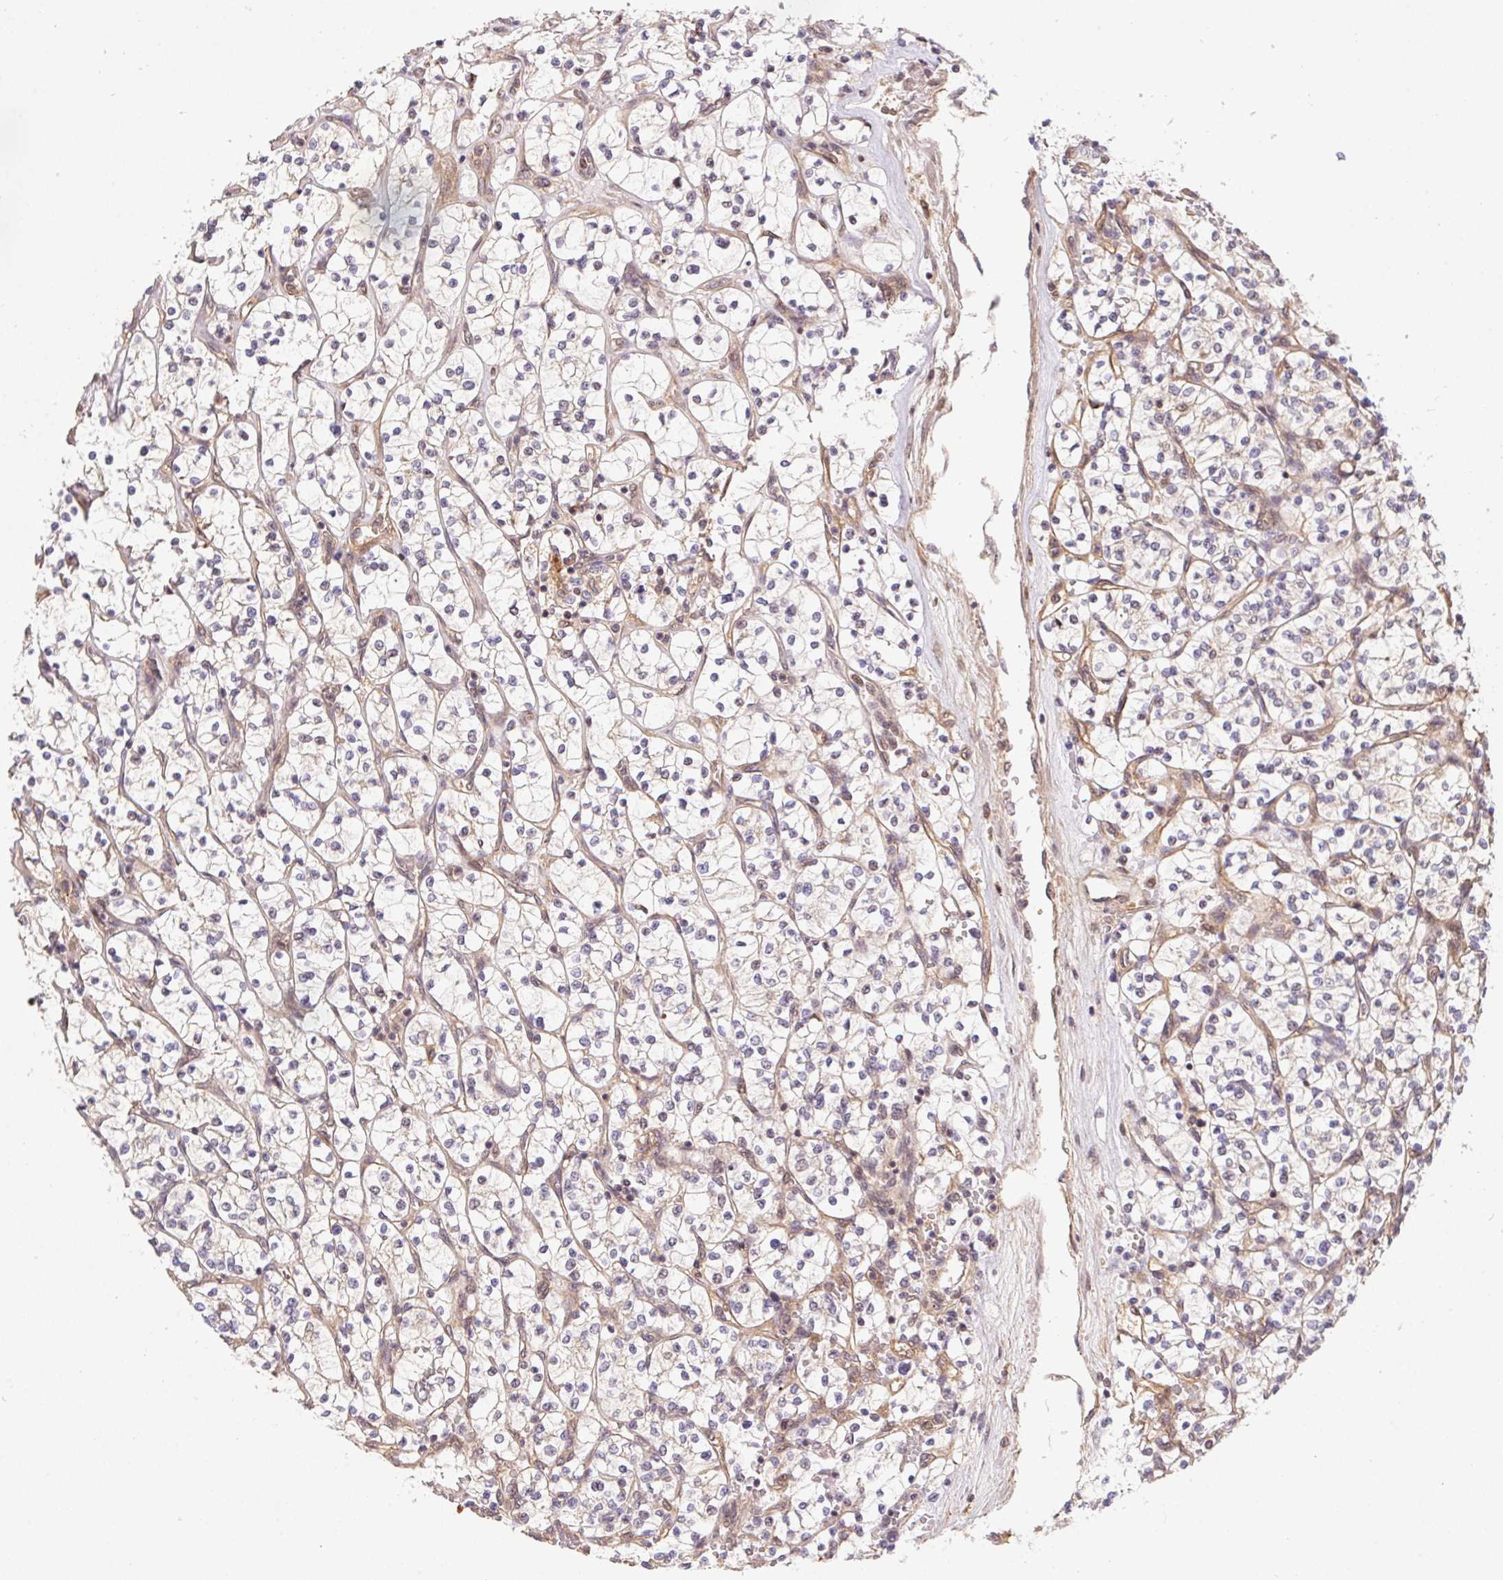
{"staining": {"intensity": "negative", "quantity": "none", "location": "none"}, "tissue": "renal cancer", "cell_type": "Tumor cells", "image_type": "cancer", "snomed": [{"axis": "morphology", "description": "Adenocarcinoma, NOS"}, {"axis": "topography", "description": "Kidney"}], "caption": "Tumor cells show no significant protein positivity in renal adenocarcinoma. Nuclei are stained in blue.", "gene": "SLC52A2", "patient": {"sex": "female", "age": 64}}